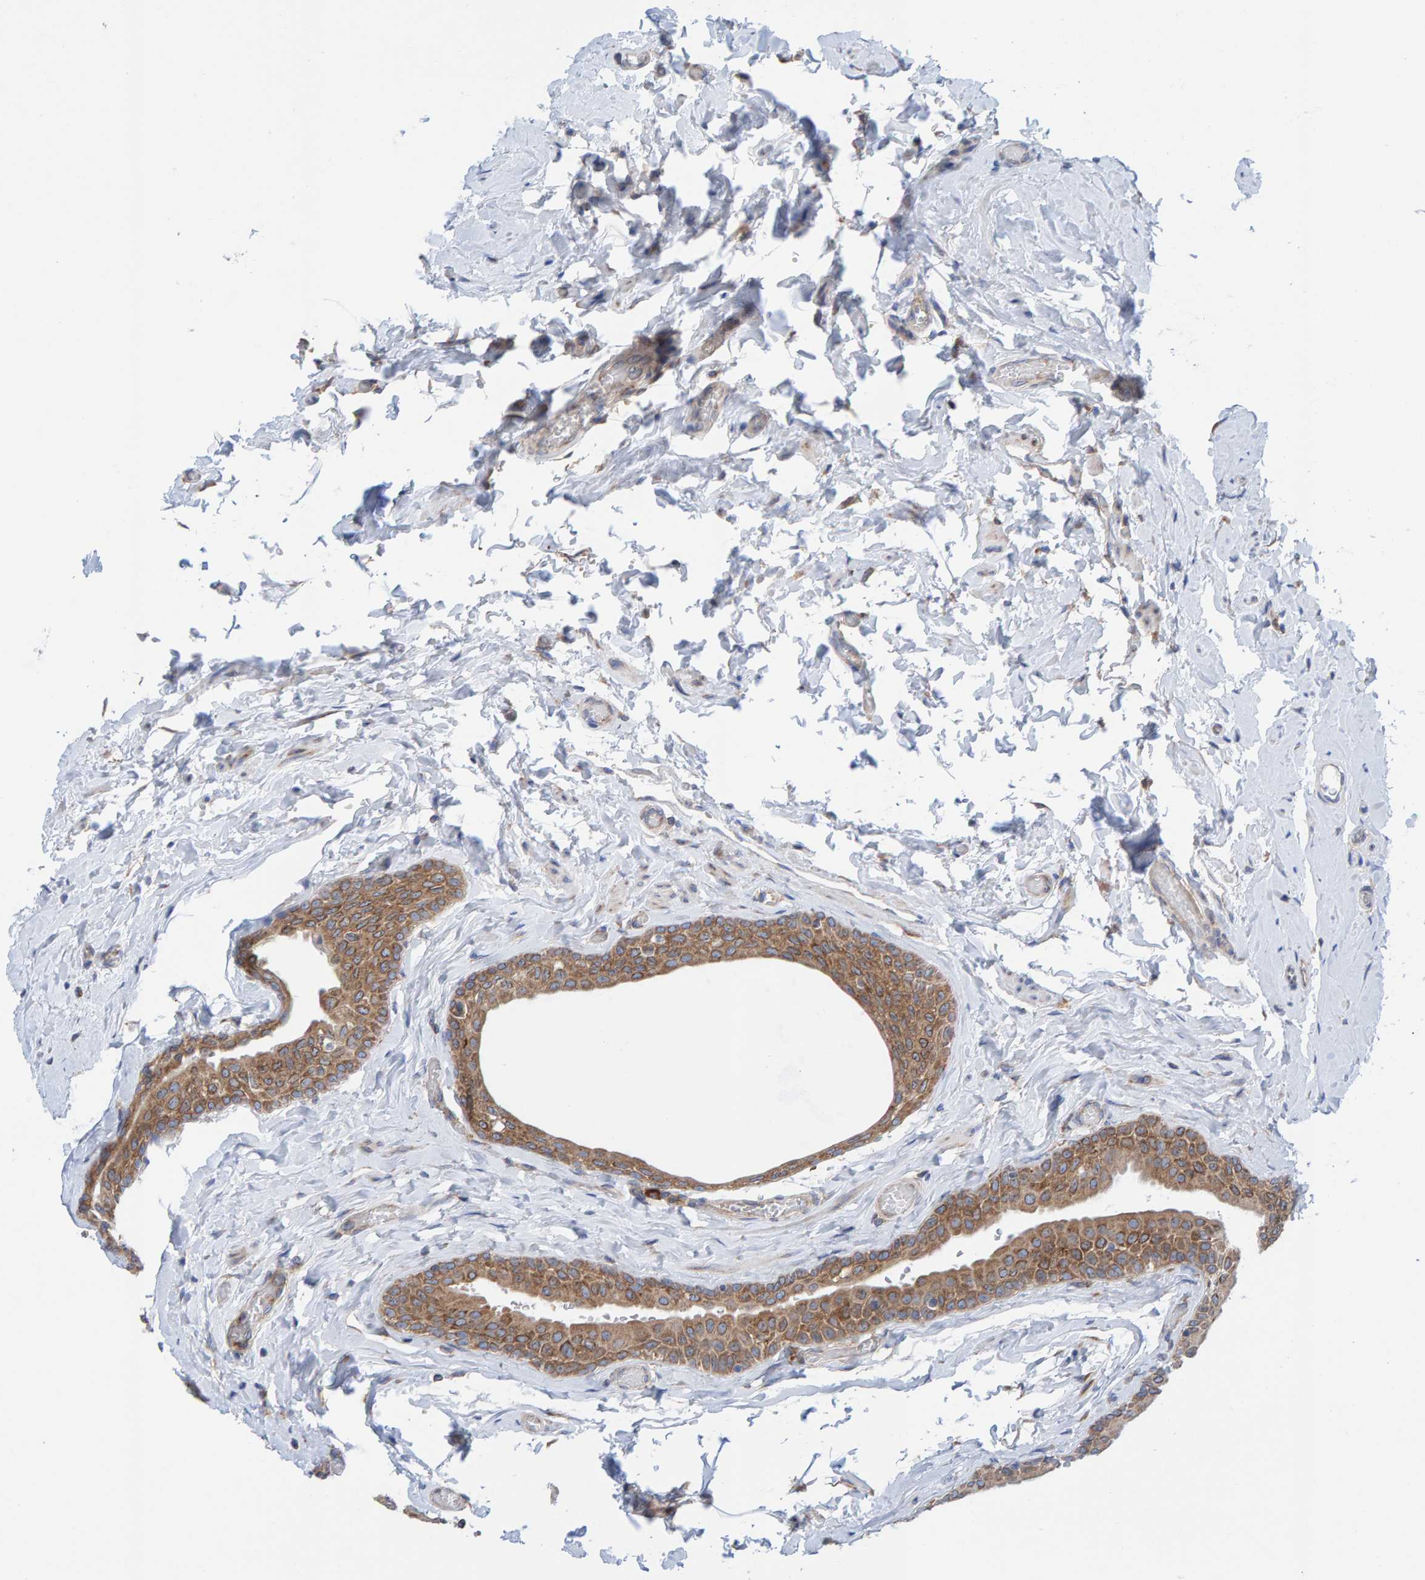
{"staining": {"intensity": "strong", "quantity": ">75%", "location": "cytoplasmic/membranous"}, "tissue": "epididymis", "cell_type": "Glandular cells", "image_type": "normal", "snomed": [{"axis": "morphology", "description": "Normal tissue, NOS"}, {"axis": "topography", "description": "Testis"}, {"axis": "topography", "description": "Epididymis"}], "caption": "Immunohistochemical staining of normal human epididymis exhibits strong cytoplasmic/membranous protein expression in approximately >75% of glandular cells. (DAB IHC, brown staining for protein, blue staining for nuclei).", "gene": "CDK5RAP3", "patient": {"sex": "male", "age": 36}}